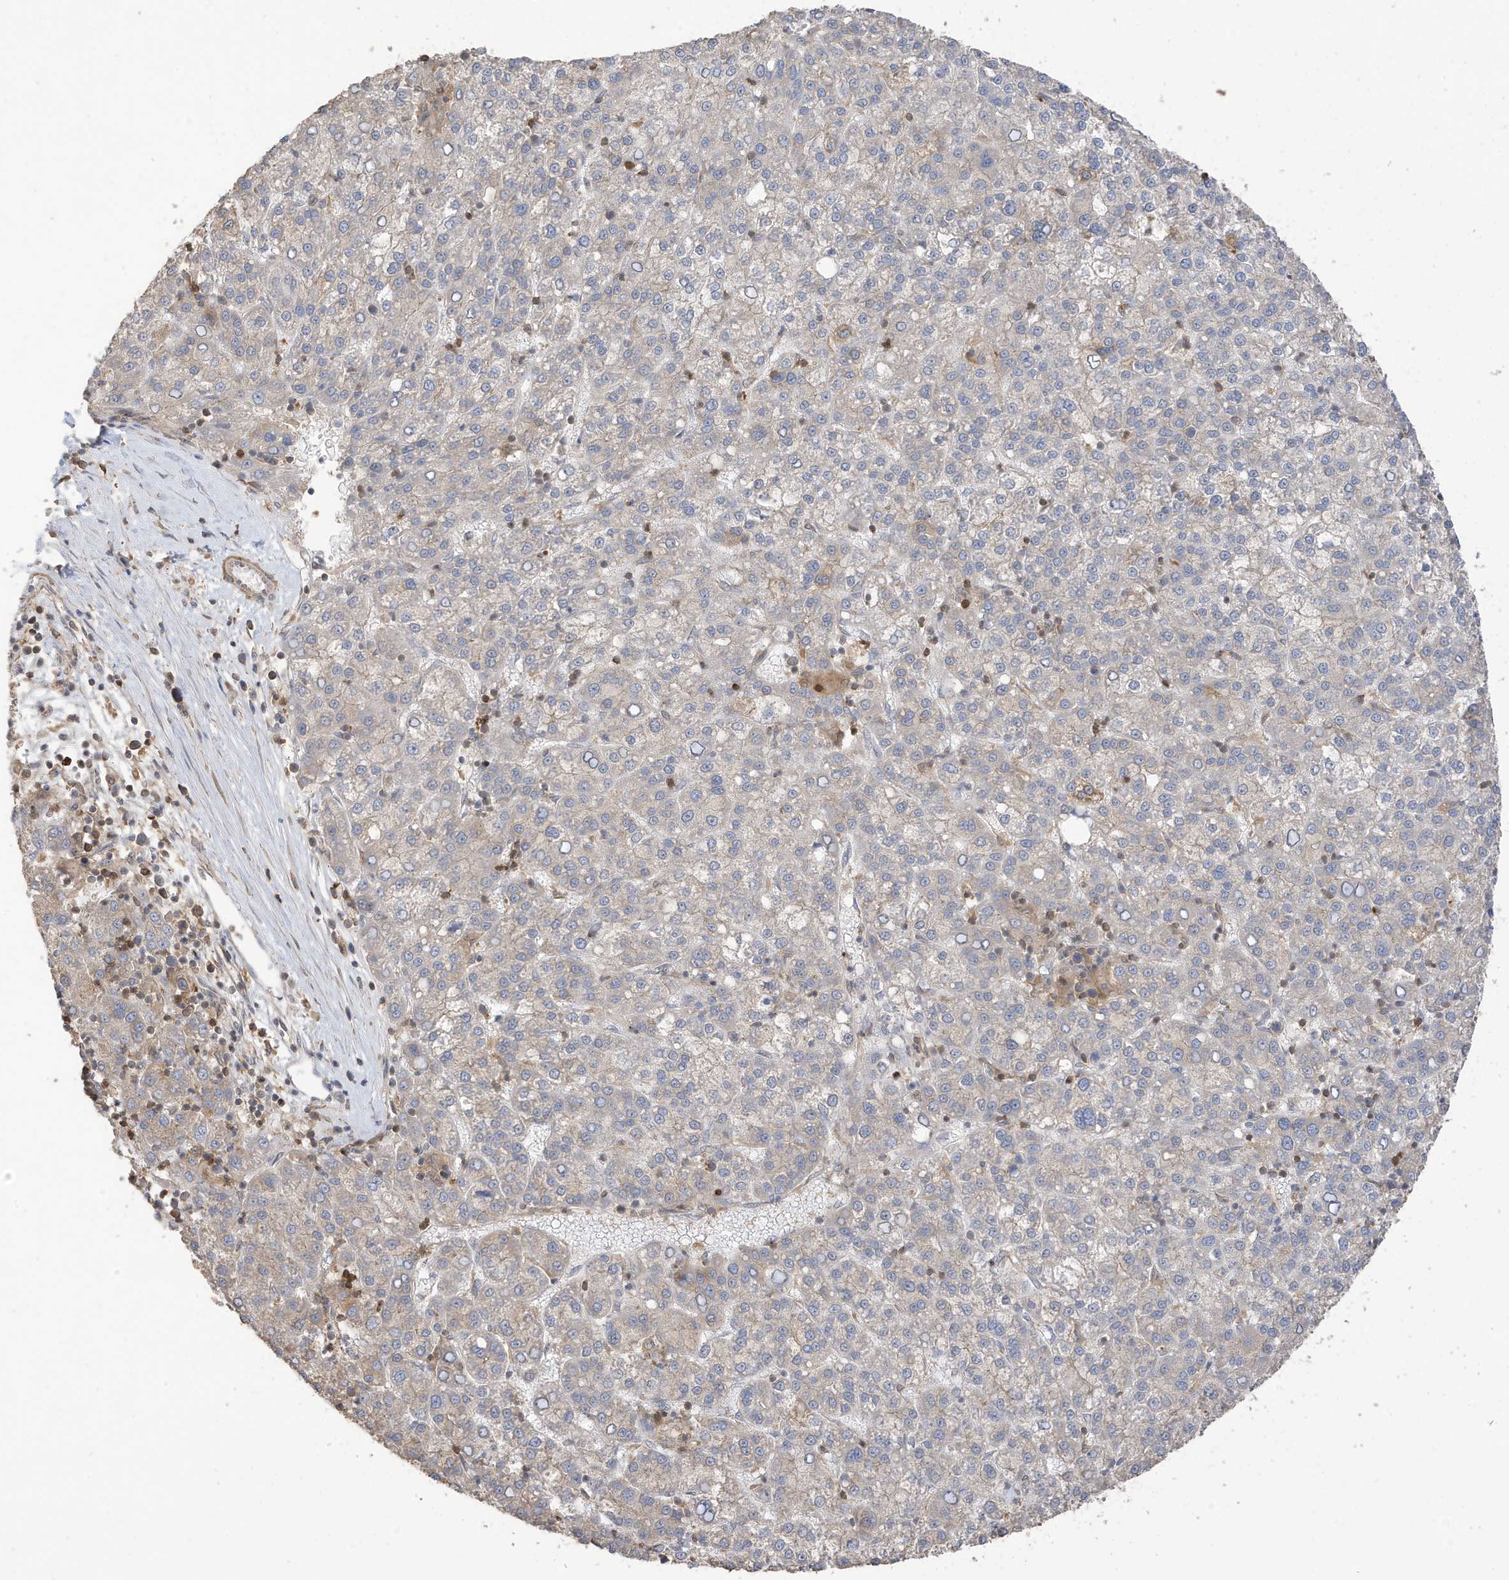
{"staining": {"intensity": "negative", "quantity": "none", "location": "none"}, "tissue": "liver cancer", "cell_type": "Tumor cells", "image_type": "cancer", "snomed": [{"axis": "morphology", "description": "Carcinoma, Hepatocellular, NOS"}, {"axis": "topography", "description": "Liver"}], "caption": "A high-resolution photomicrograph shows immunohistochemistry (IHC) staining of liver cancer, which exhibits no significant expression in tumor cells.", "gene": "TAB3", "patient": {"sex": "female", "age": 58}}